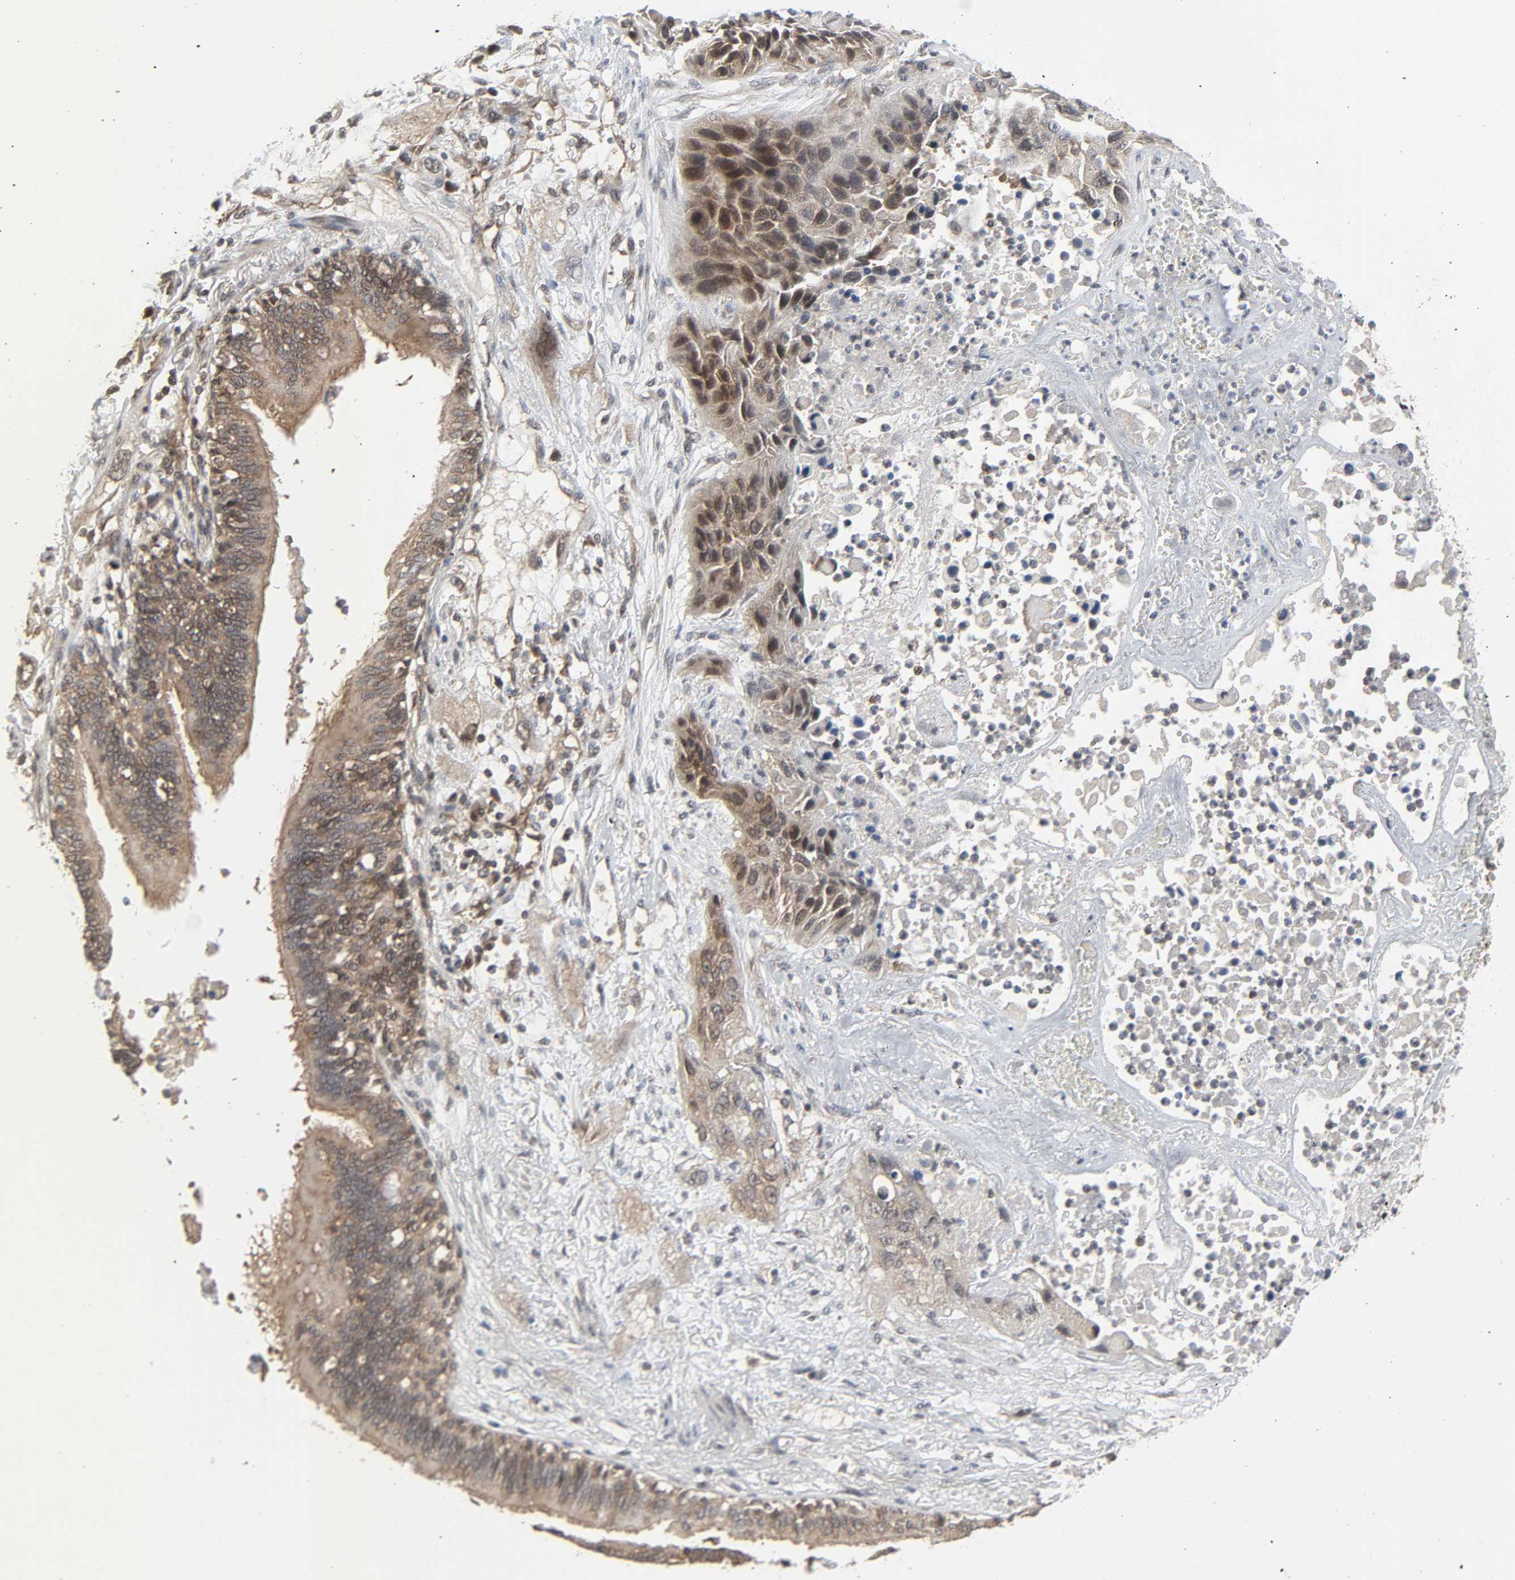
{"staining": {"intensity": "moderate", "quantity": ">75%", "location": "nuclear"}, "tissue": "lung cancer", "cell_type": "Tumor cells", "image_type": "cancer", "snomed": [{"axis": "morphology", "description": "Squamous cell carcinoma, NOS"}, {"axis": "topography", "description": "Lung"}], "caption": "Immunohistochemistry (IHC) micrograph of human lung squamous cell carcinoma stained for a protein (brown), which reveals medium levels of moderate nuclear positivity in about >75% of tumor cells.", "gene": "GSK3A", "patient": {"sex": "female", "age": 76}}